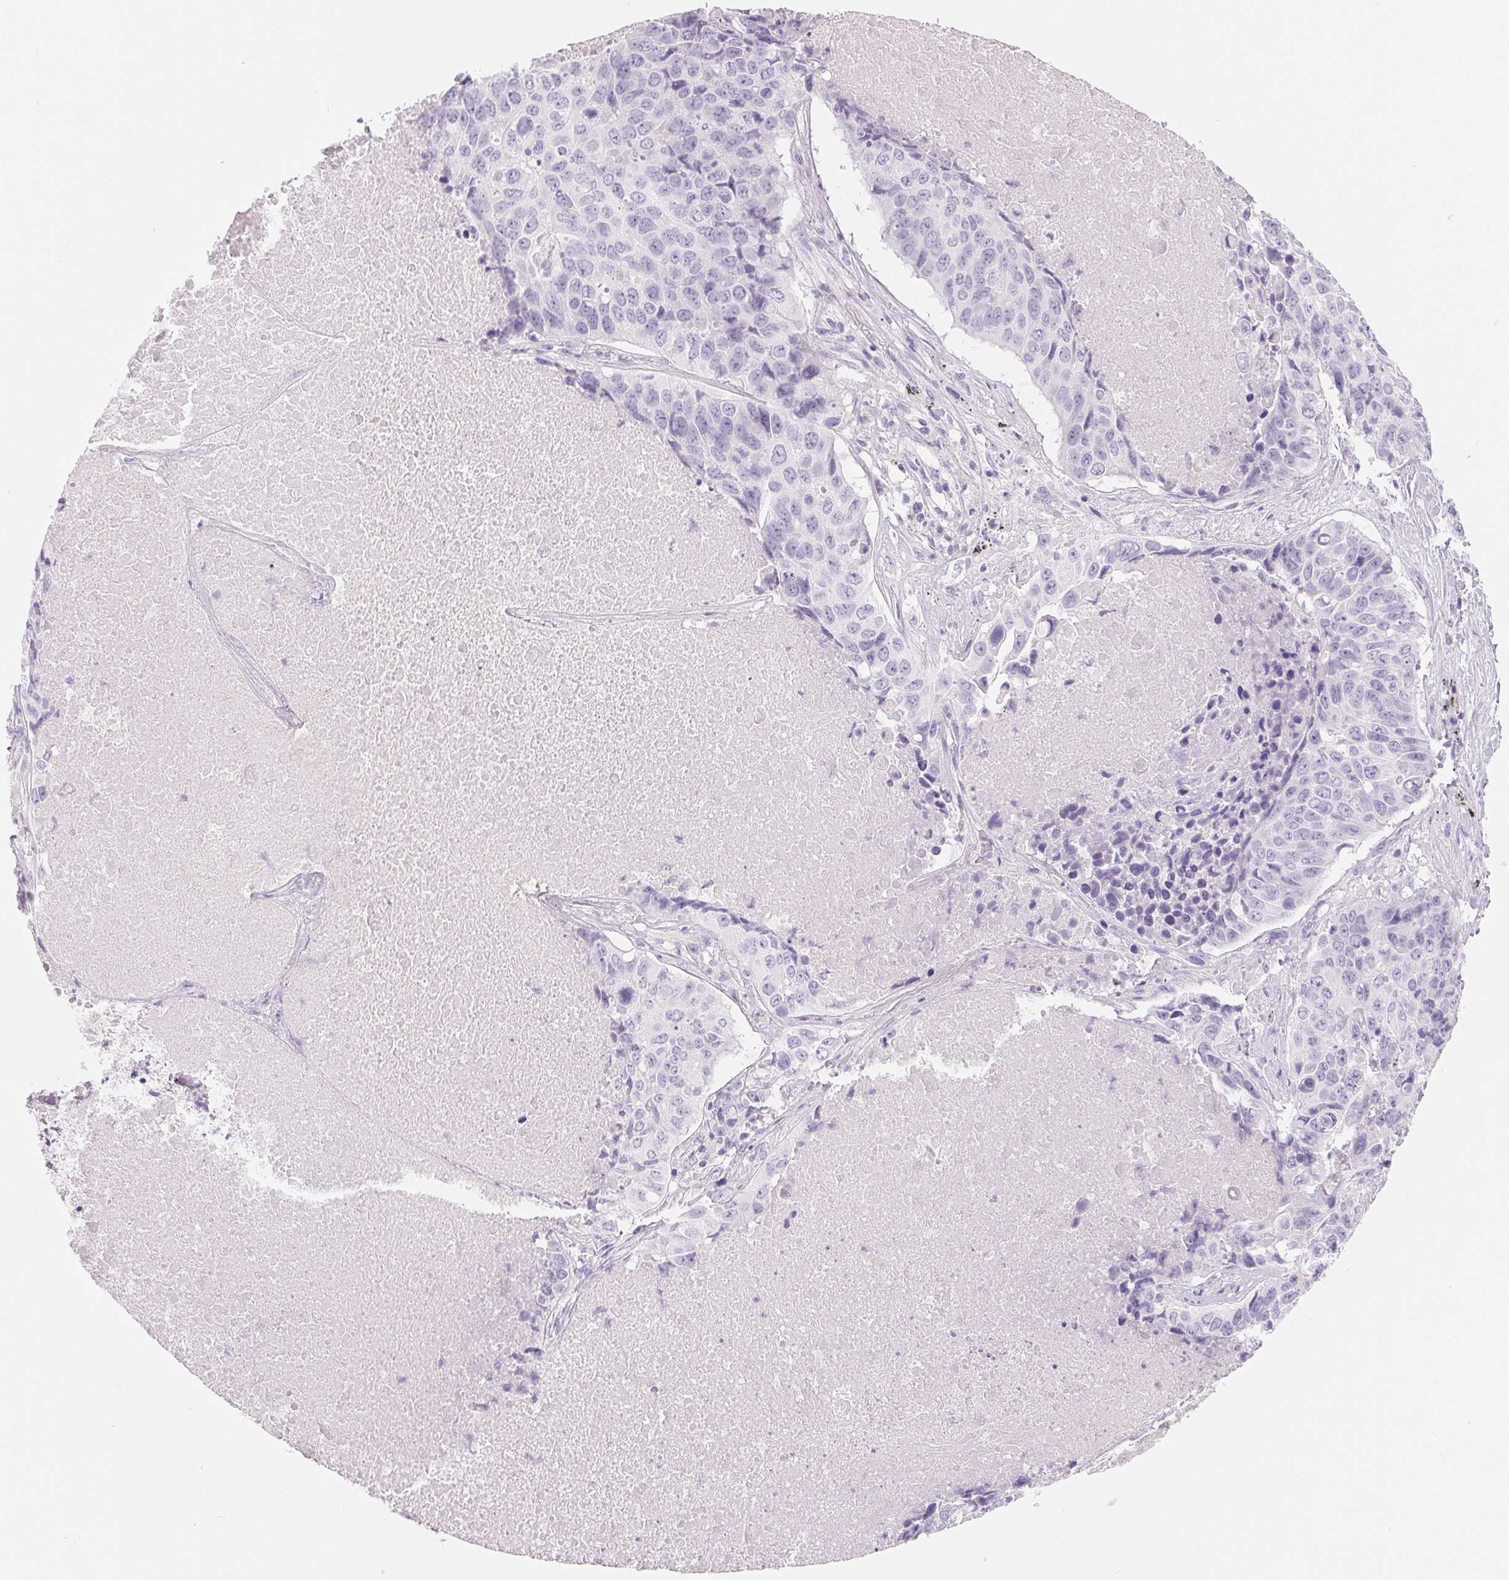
{"staining": {"intensity": "negative", "quantity": "none", "location": "none"}, "tissue": "lung cancer", "cell_type": "Tumor cells", "image_type": "cancer", "snomed": [{"axis": "morphology", "description": "Normal tissue, NOS"}, {"axis": "morphology", "description": "Squamous cell carcinoma, NOS"}, {"axis": "topography", "description": "Bronchus"}, {"axis": "topography", "description": "Lung"}], "caption": "The photomicrograph shows no significant expression in tumor cells of lung squamous cell carcinoma.", "gene": "SPACA5B", "patient": {"sex": "male", "age": 64}}